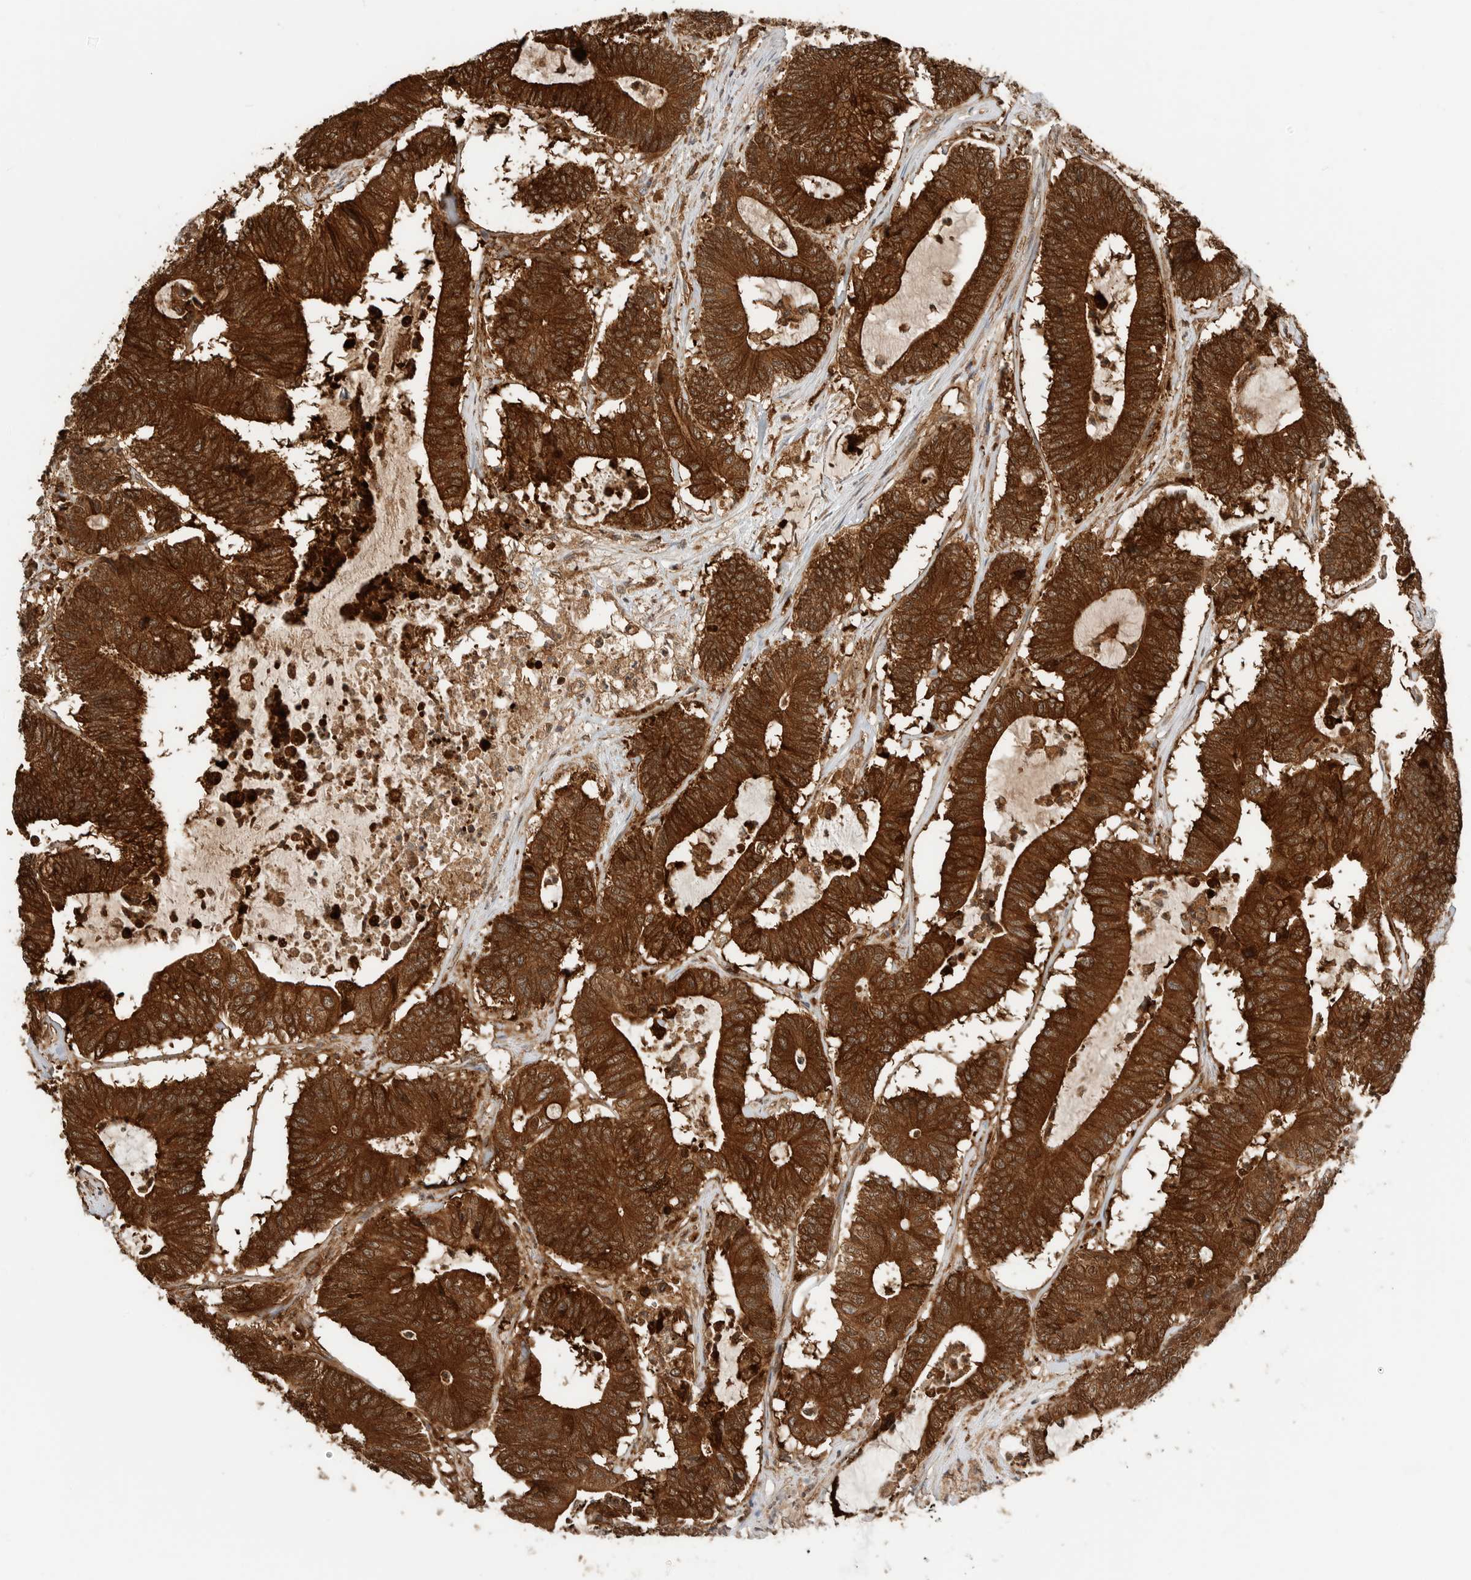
{"staining": {"intensity": "strong", "quantity": ">75%", "location": "cytoplasmic/membranous"}, "tissue": "colorectal cancer", "cell_type": "Tumor cells", "image_type": "cancer", "snomed": [{"axis": "morphology", "description": "Adenocarcinoma, NOS"}, {"axis": "topography", "description": "Colon"}], "caption": "A photomicrograph showing strong cytoplasmic/membranous expression in about >75% of tumor cells in colorectal adenocarcinoma, as visualized by brown immunohistochemical staining.", "gene": "XPNPEP1", "patient": {"sex": "female", "age": 84}}